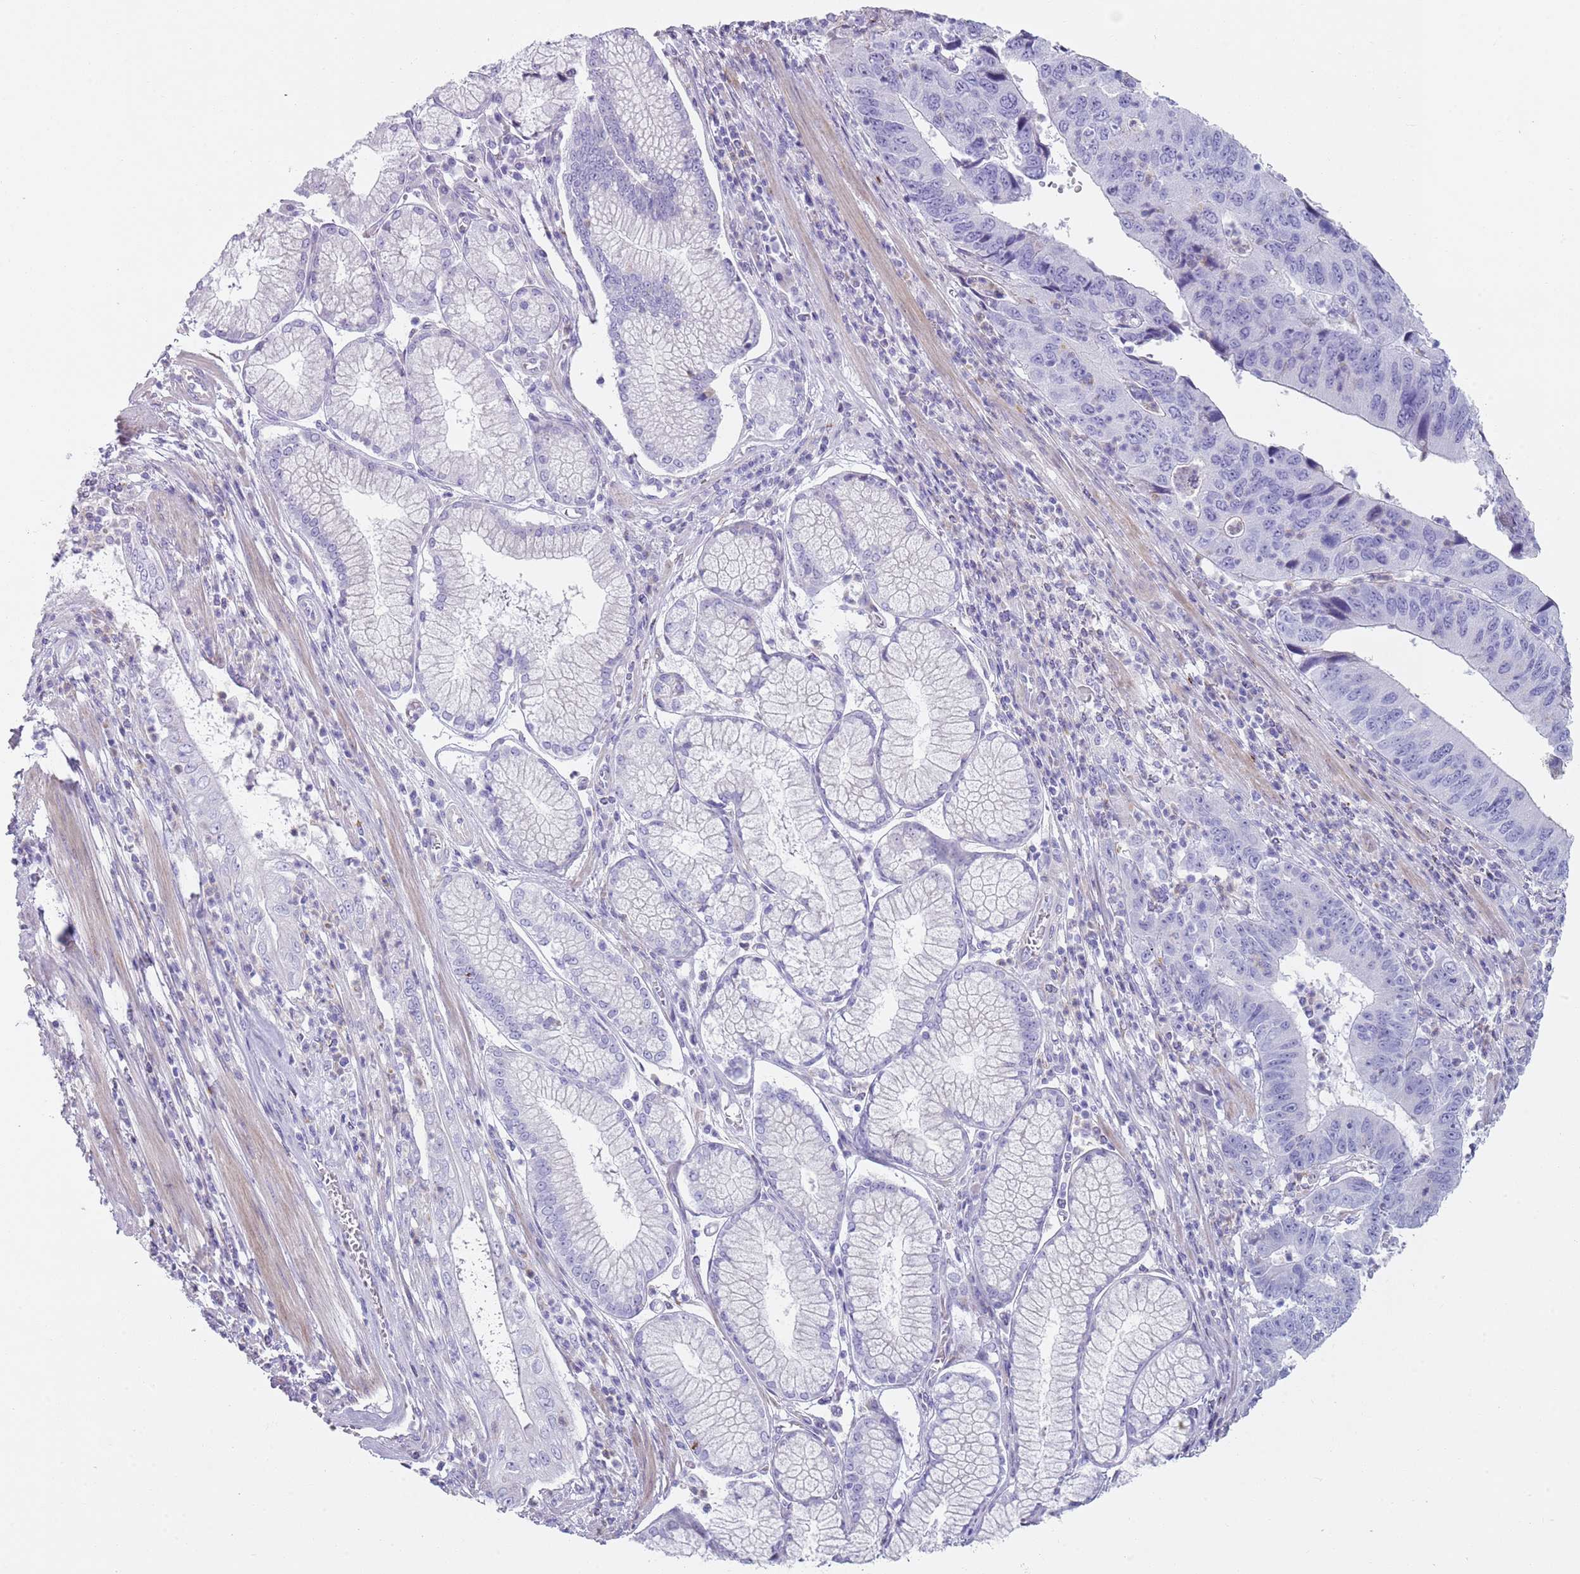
{"staining": {"intensity": "negative", "quantity": "none", "location": "none"}, "tissue": "stomach cancer", "cell_type": "Tumor cells", "image_type": "cancer", "snomed": [{"axis": "morphology", "description": "Adenocarcinoma, NOS"}, {"axis": "topography", "description": "Stomach"}], "caption": "Stomach cancer (adenocarcinoma) was stained to show a protein in brown. There is no significant staining in tumor cells.", "gene": "CD177", "patient": {"sex": "male", "age": 59}}